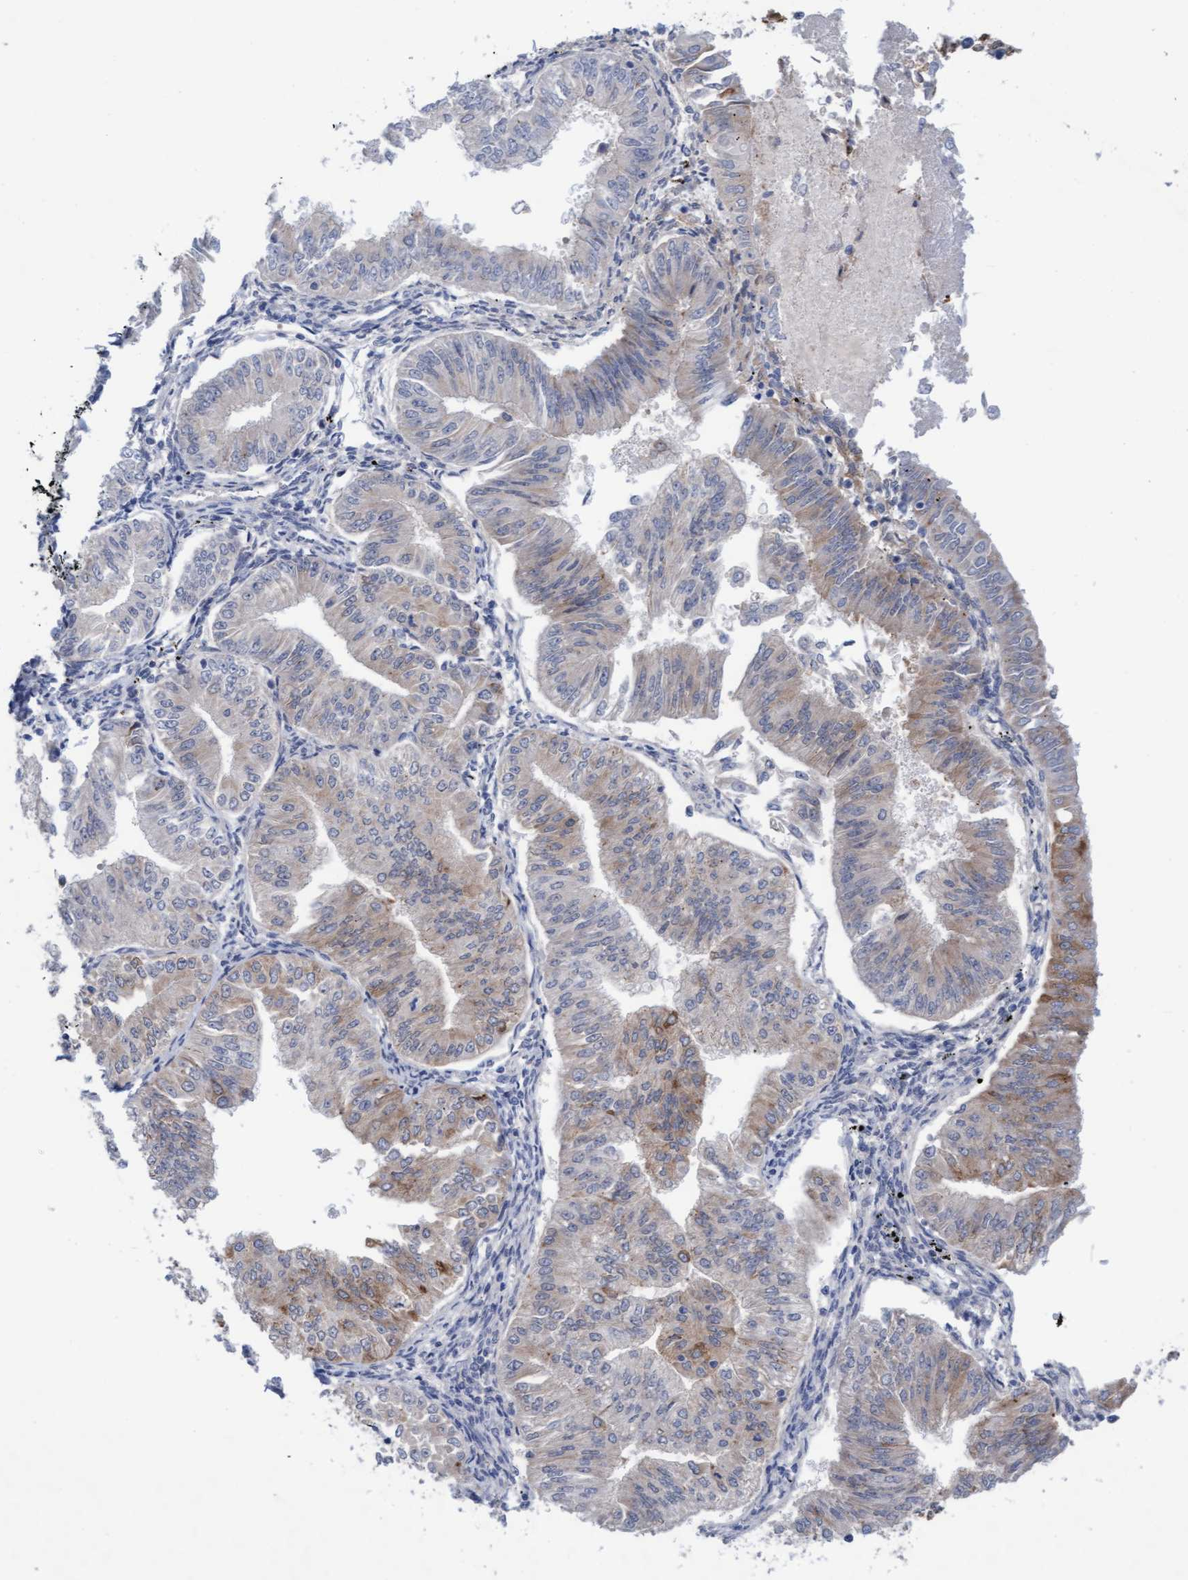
{"staining": {"intensity": "moderate", "quantity": "<25%", "location": "cytoplasmic/membranous"}, "tissue": "endometrial cancer", "cell_type": "Tumor cells", "image_type": "cancer", "snomed": [{"axis": "morphology", "description": "Normal tissue, NOS"}, {"axis": "morphology", "description": "Adenocarcinoma, NOS"}, {"axis": "topography", "description": "Endometrium"}], "caption": "High-power microscopy captured an IHC photomicrograph of adenocarcinoma (endometrial), revealing moderate cytoplasmic/membranous positivity in about <25% of tumor cells. The staining was performed using DAB to visualize the protein expression in brown, while the nuclei were stained in blue with hematoxylin (Magnification: 20x).", "gene": "PLCD1", "patient": {"sex": "female", "age": 53}}